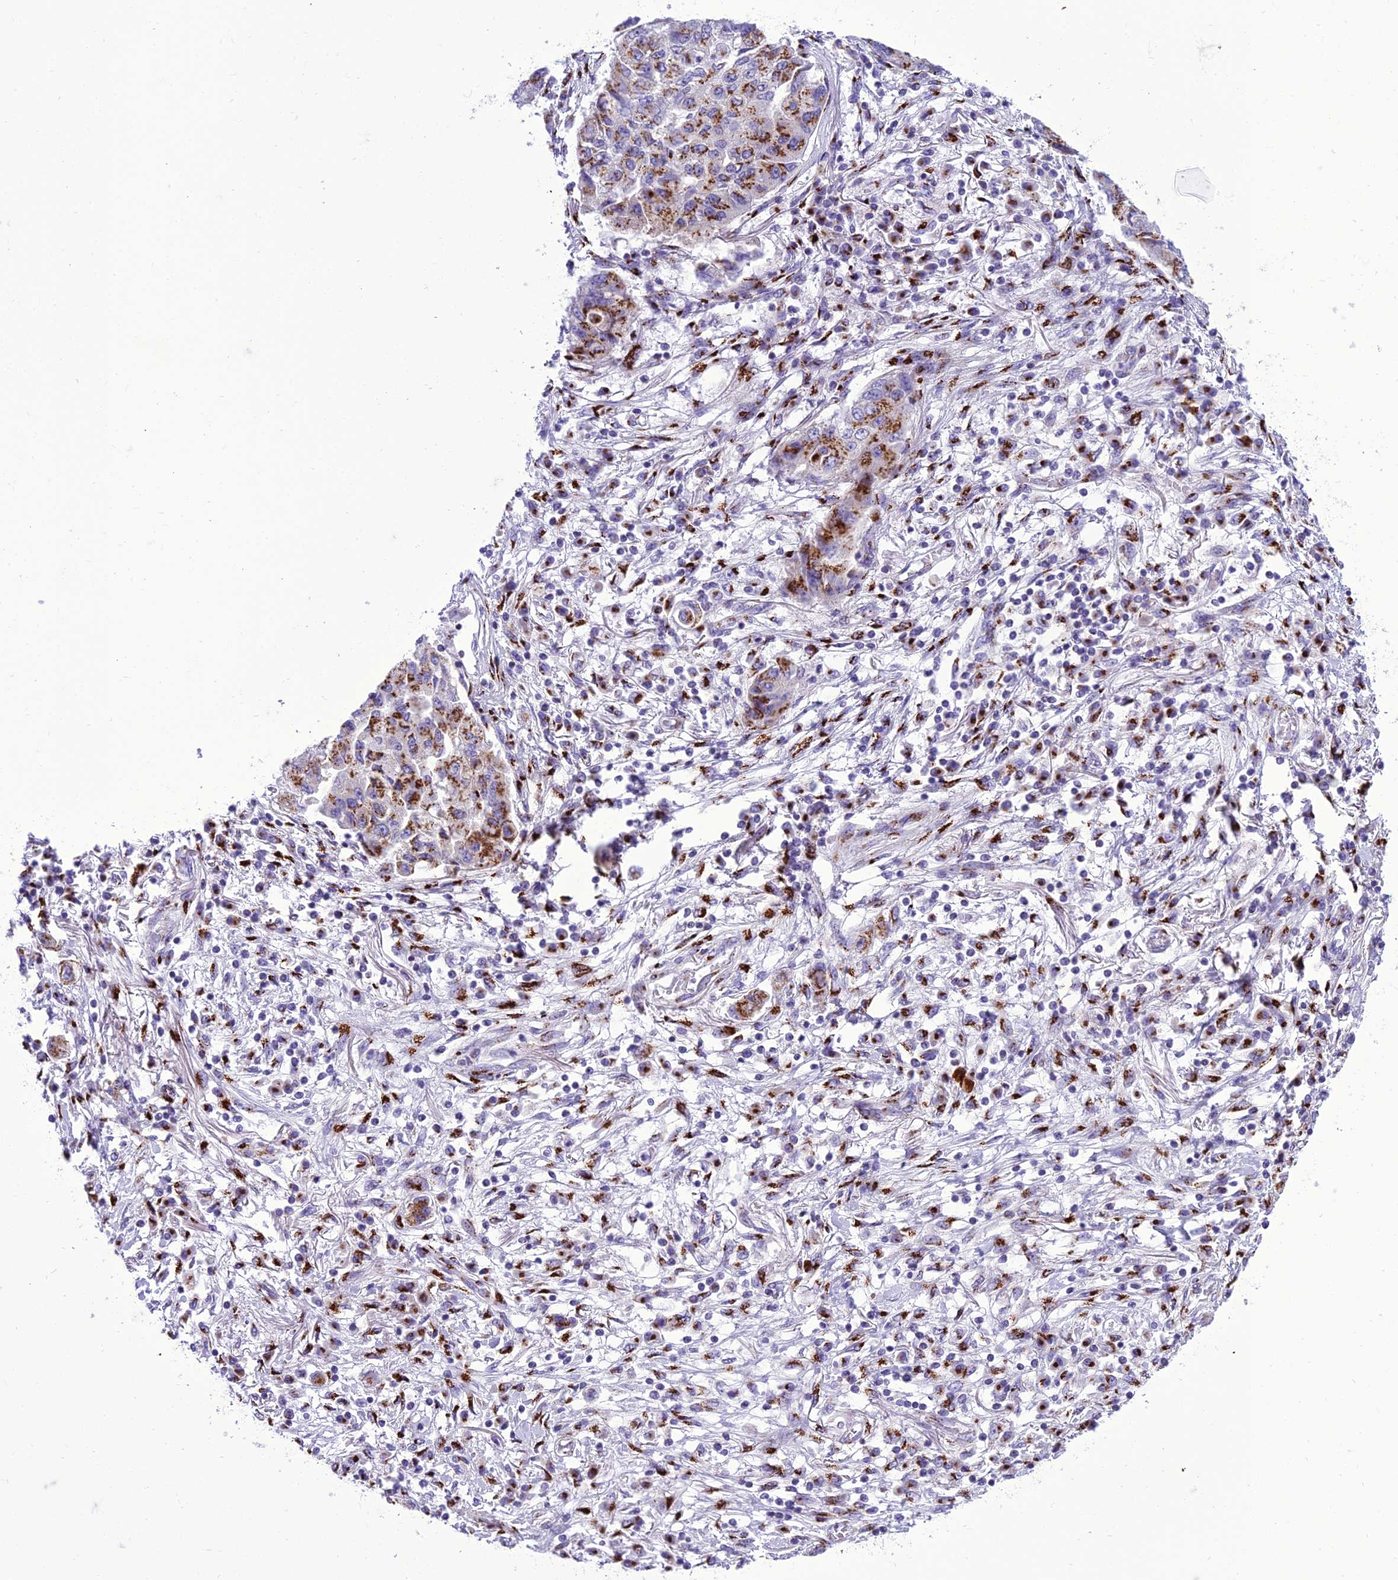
{"staining": {"intensity": "strong", "quantity": ">75%", "location": "cytoplasmic/membranous"}, "tissue": "lung cancer", "cell_type": "Tumor cells", "image_type": "cancer", "snomed": [{"axis": "morphology", "description": "Squamous cell carcinoma, NOS"}, {"axis": "topography", "description": "Lung"}], "caption": "Immunohistochemistry (IHC) photomicrograph of lung cancer stained for a protein (brown), which exhibits high levels of strong cytoplasmic/membranous staining in approximately >75% of tumor cells.", "gene": "GOLM2", "patient": {"sex": "male", "age": 74}}